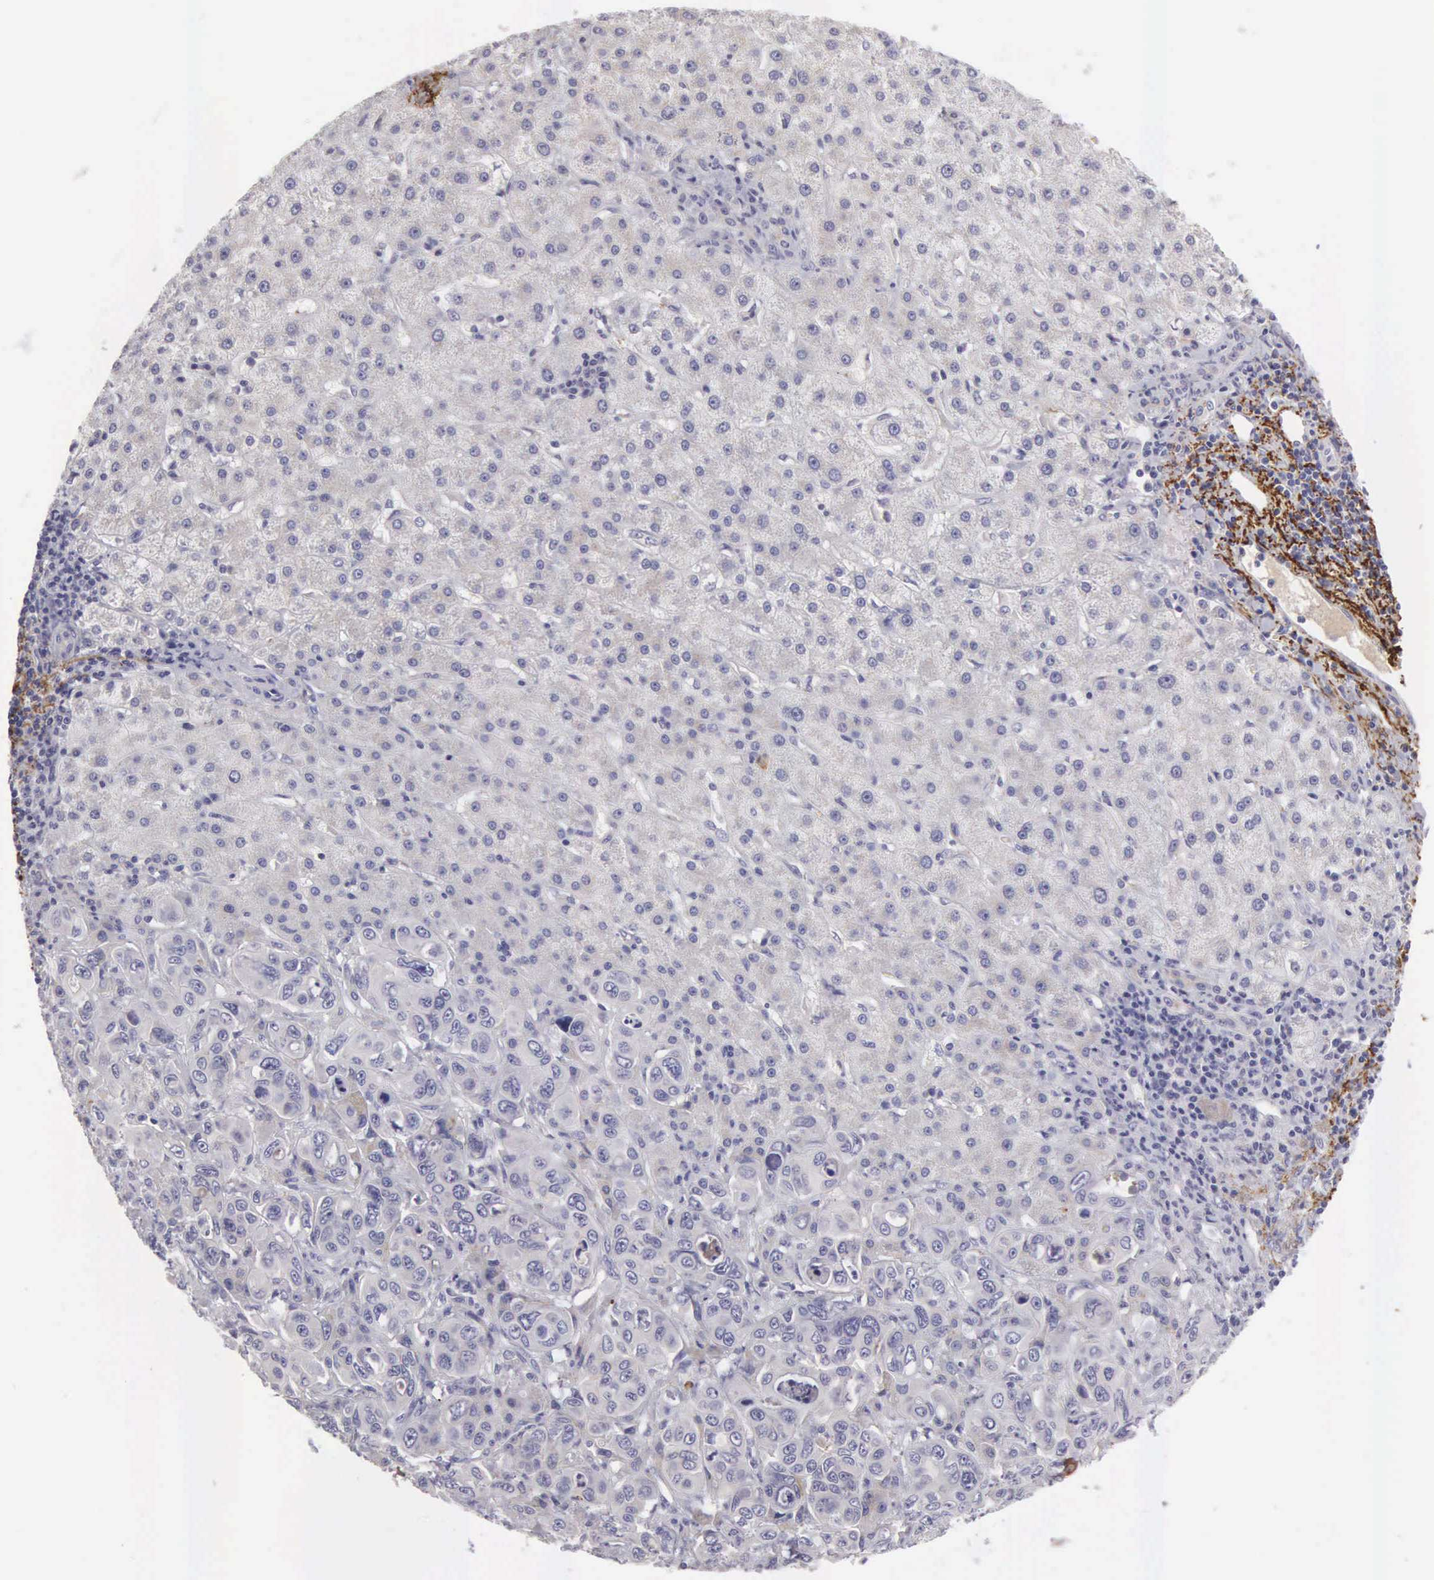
{"staining": {"intensity": "weak", "quantity": "<25%", "location": "cytoplasmic/membranous"}, "tissue": "liver cancer", "cell_type": "Tumor cells", "image_type": "cancer", "snomed": [{"axis": "morphology", "description": "Cholangiocarcinoma"}, {"axis": "topography", "description": "Liver"}], "caption": "Tumor cells are negative for protein expression in human cholangiocarcinoma (liver).", "gene": "CLU", "patient": {"sex": "female", "age": 79}}